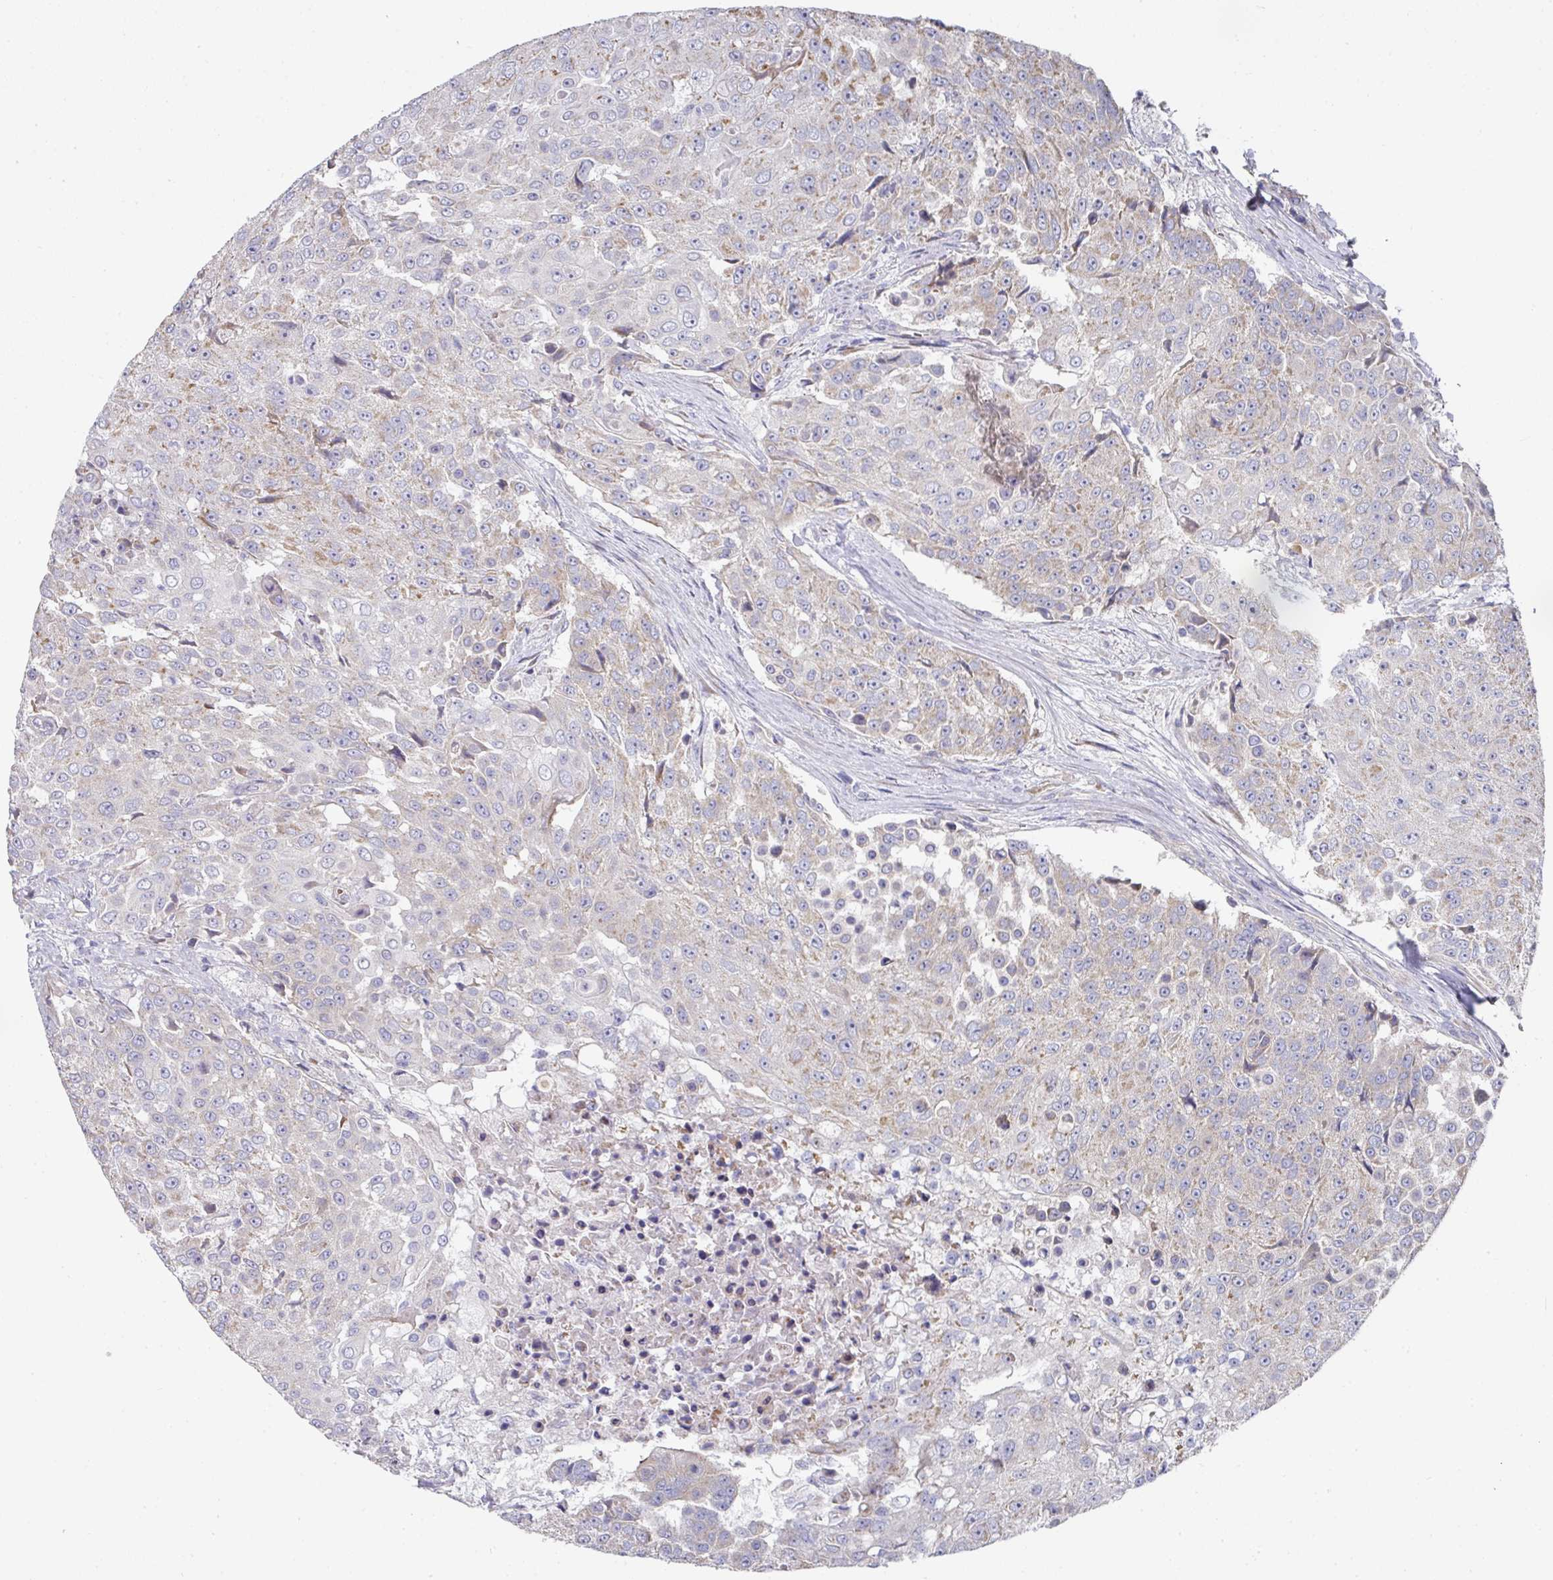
{"staining": {"intensity": "weak", "quantity": "25%-75%", "location": "cytoplasmic/membranous"}, "tissue": "urothelial cancer", "cell_type": "Tumor cells", "image_type": "cancer", "snomed": [{"axis": "morphology", "description": "Urothelial carcinoma, High grade"}, {"axis": "topography", "description": "Urinary bladder"}], "caption": "Immunohistochemistry photomicrograph of neoplastic tissue: human urothelial cancer stained using immunohistochemistry reveals low levels of weak protein expression localized specifically in the cytoplasmic/membranous of tumor cells, appearing as a cytoplasmic/membranous brown color.", "gene": "PYROXD2", "patient": {"sex": "female", "age": 63}}